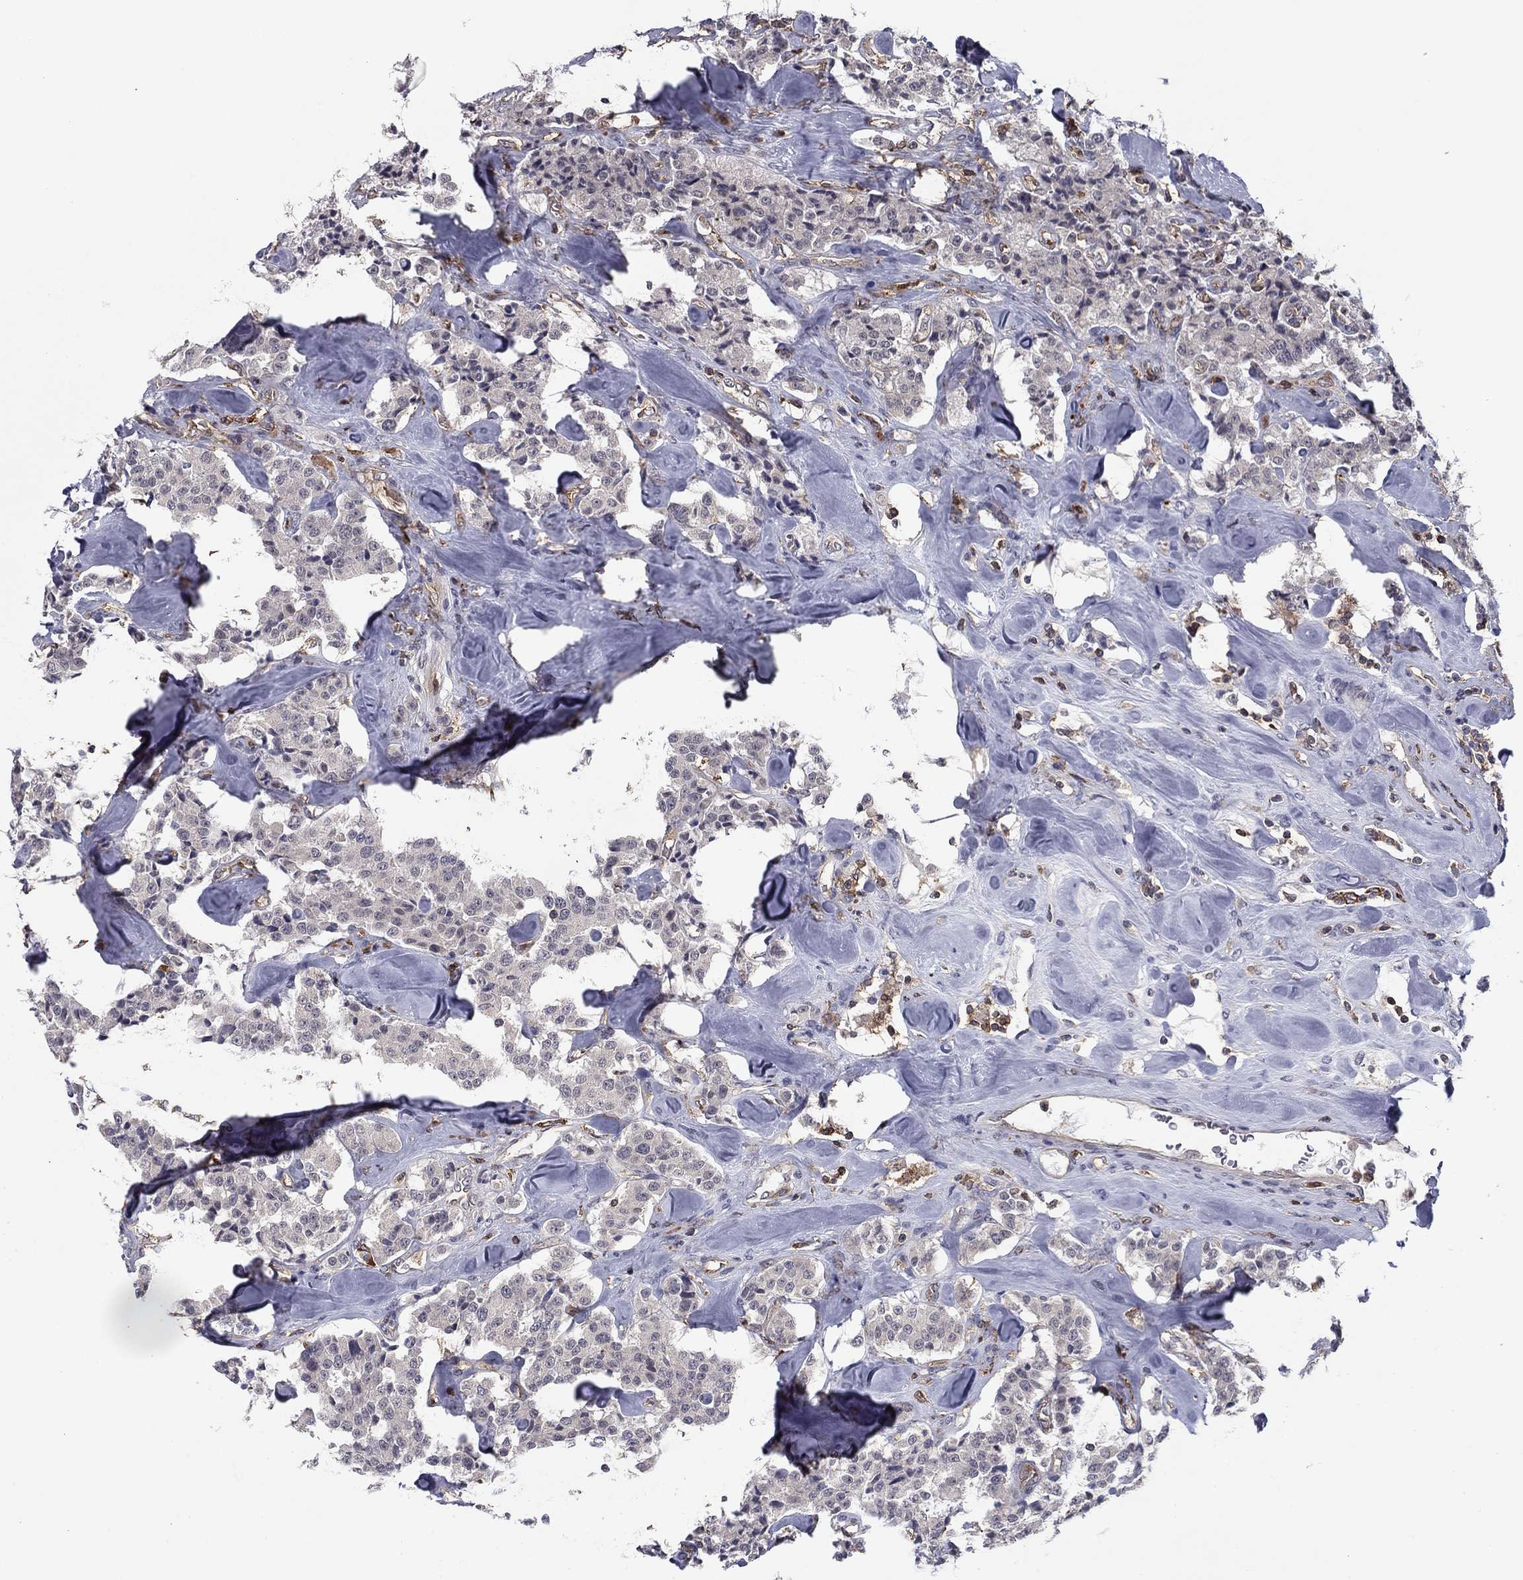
{"staining": {"intensity": "negative", "quantity": "none", "location": "none"}, "tissue": "carcinoid", "cell_type": "Tumor cells", "image_type": "cancer", "snomed": [{"axis": "morphology", "description": "Carcinoid, malignant, NOS"}, {"axis": "topography", "description": "Pancreas"}], "caption": "This is a photomicrograph of immunohistochemistry staining of carcinoid (malignant), which shows no positivity in tumor cells.", "gene": "PLCB2", "patient": {"sex": "male", "age": 41}}